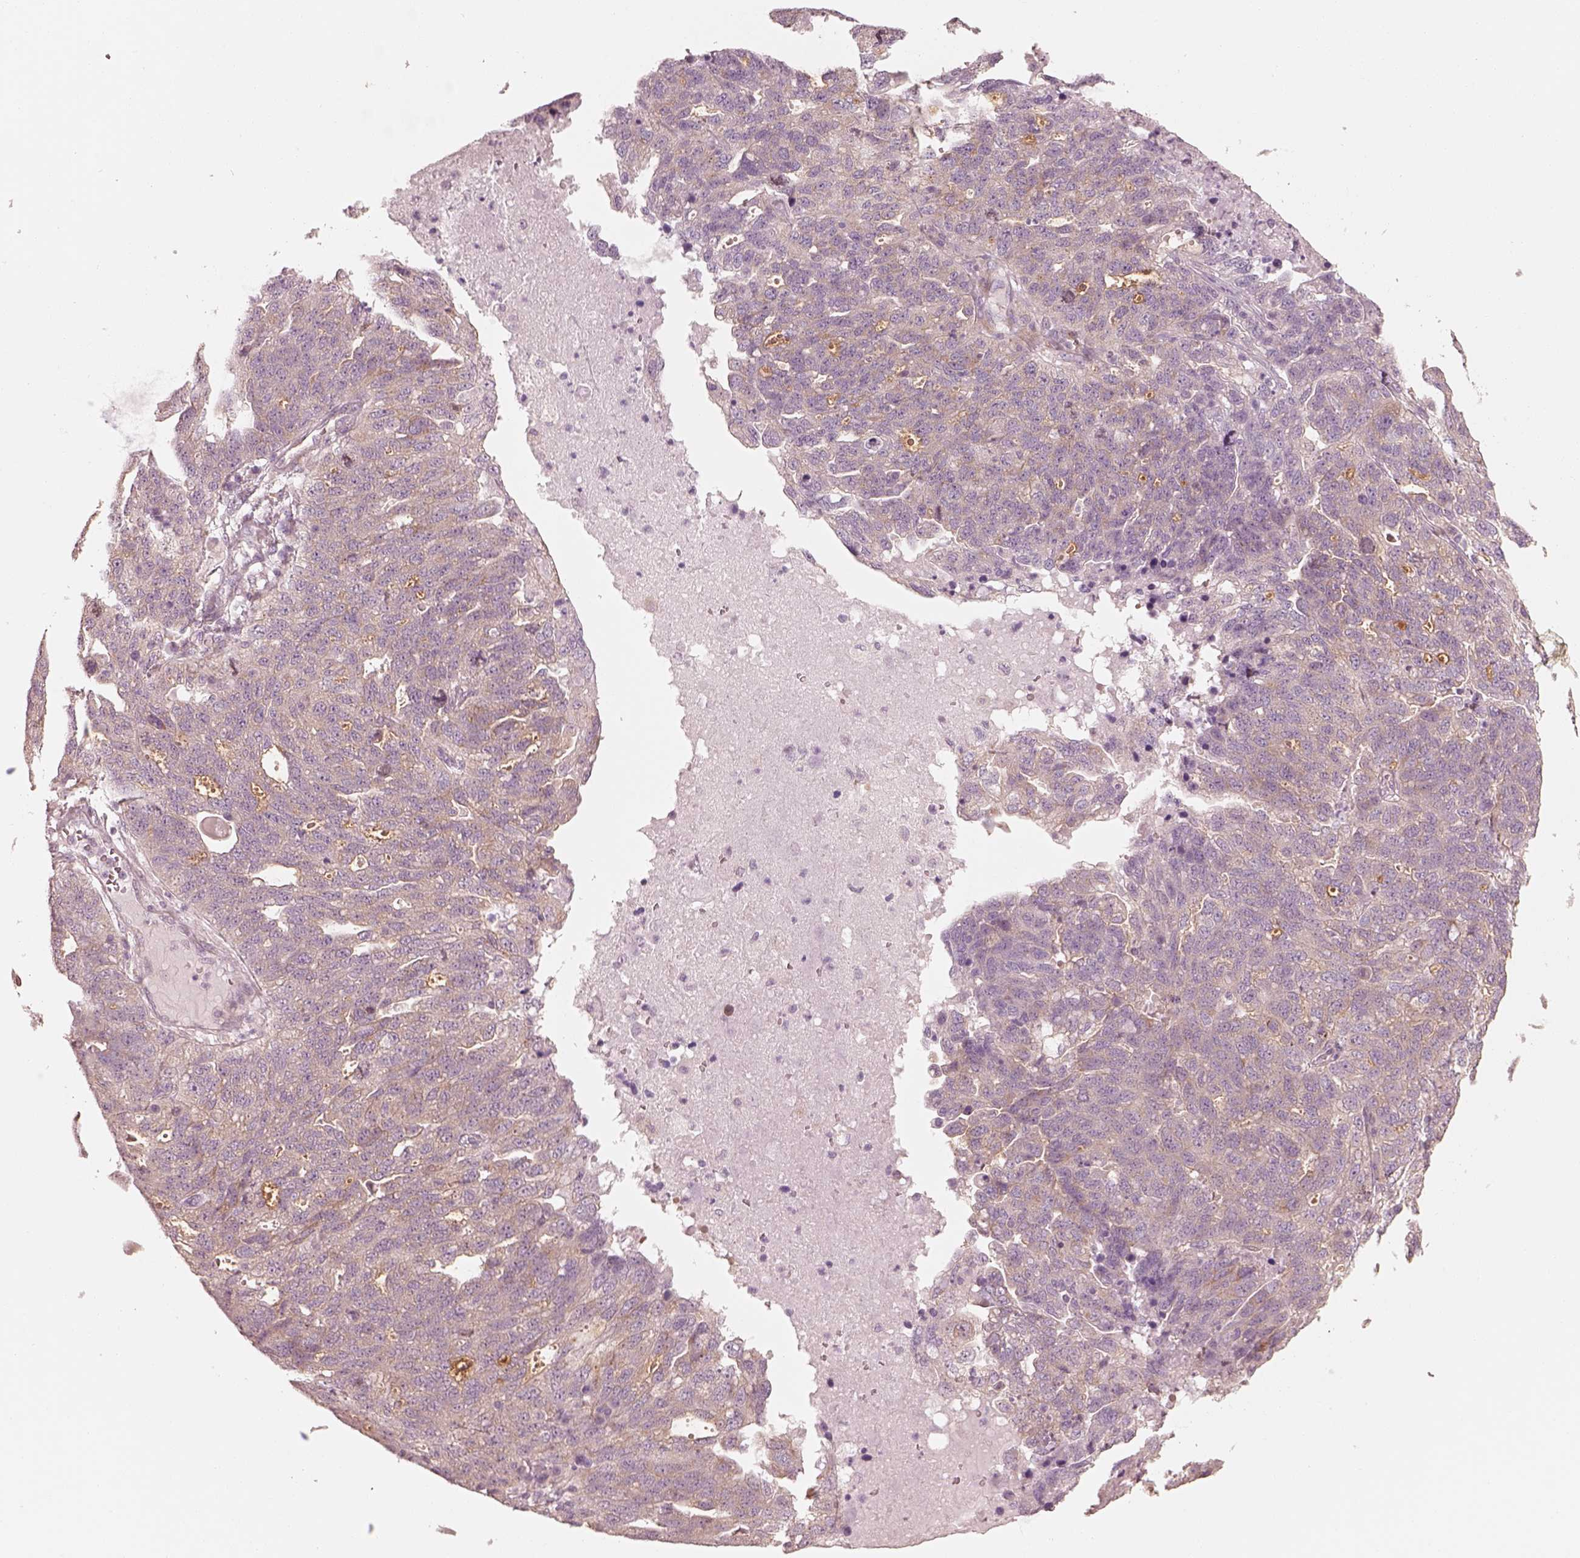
{"staining": {"intensity": "negative", "quantity": "none", "location": "none"}, "tissue": "ovarian cancer", "cell_type": "Tumor cells", "image_type": "cancer", "snomed": [{"axis": "morphology", "description": "Cystadenocarcinoma, serous, NOS"}, {"axis": "topography", "description": "Ovary"}], "caption": "DAB (3,3'-diaminobenzidine) immunohistochemical staining of serous cystadenocarcinoma (ovarian) demonstrates no significant positivity in tumor cells.", "gene": "RAB3C", "patient": {"sex": "female", "age": 71}}